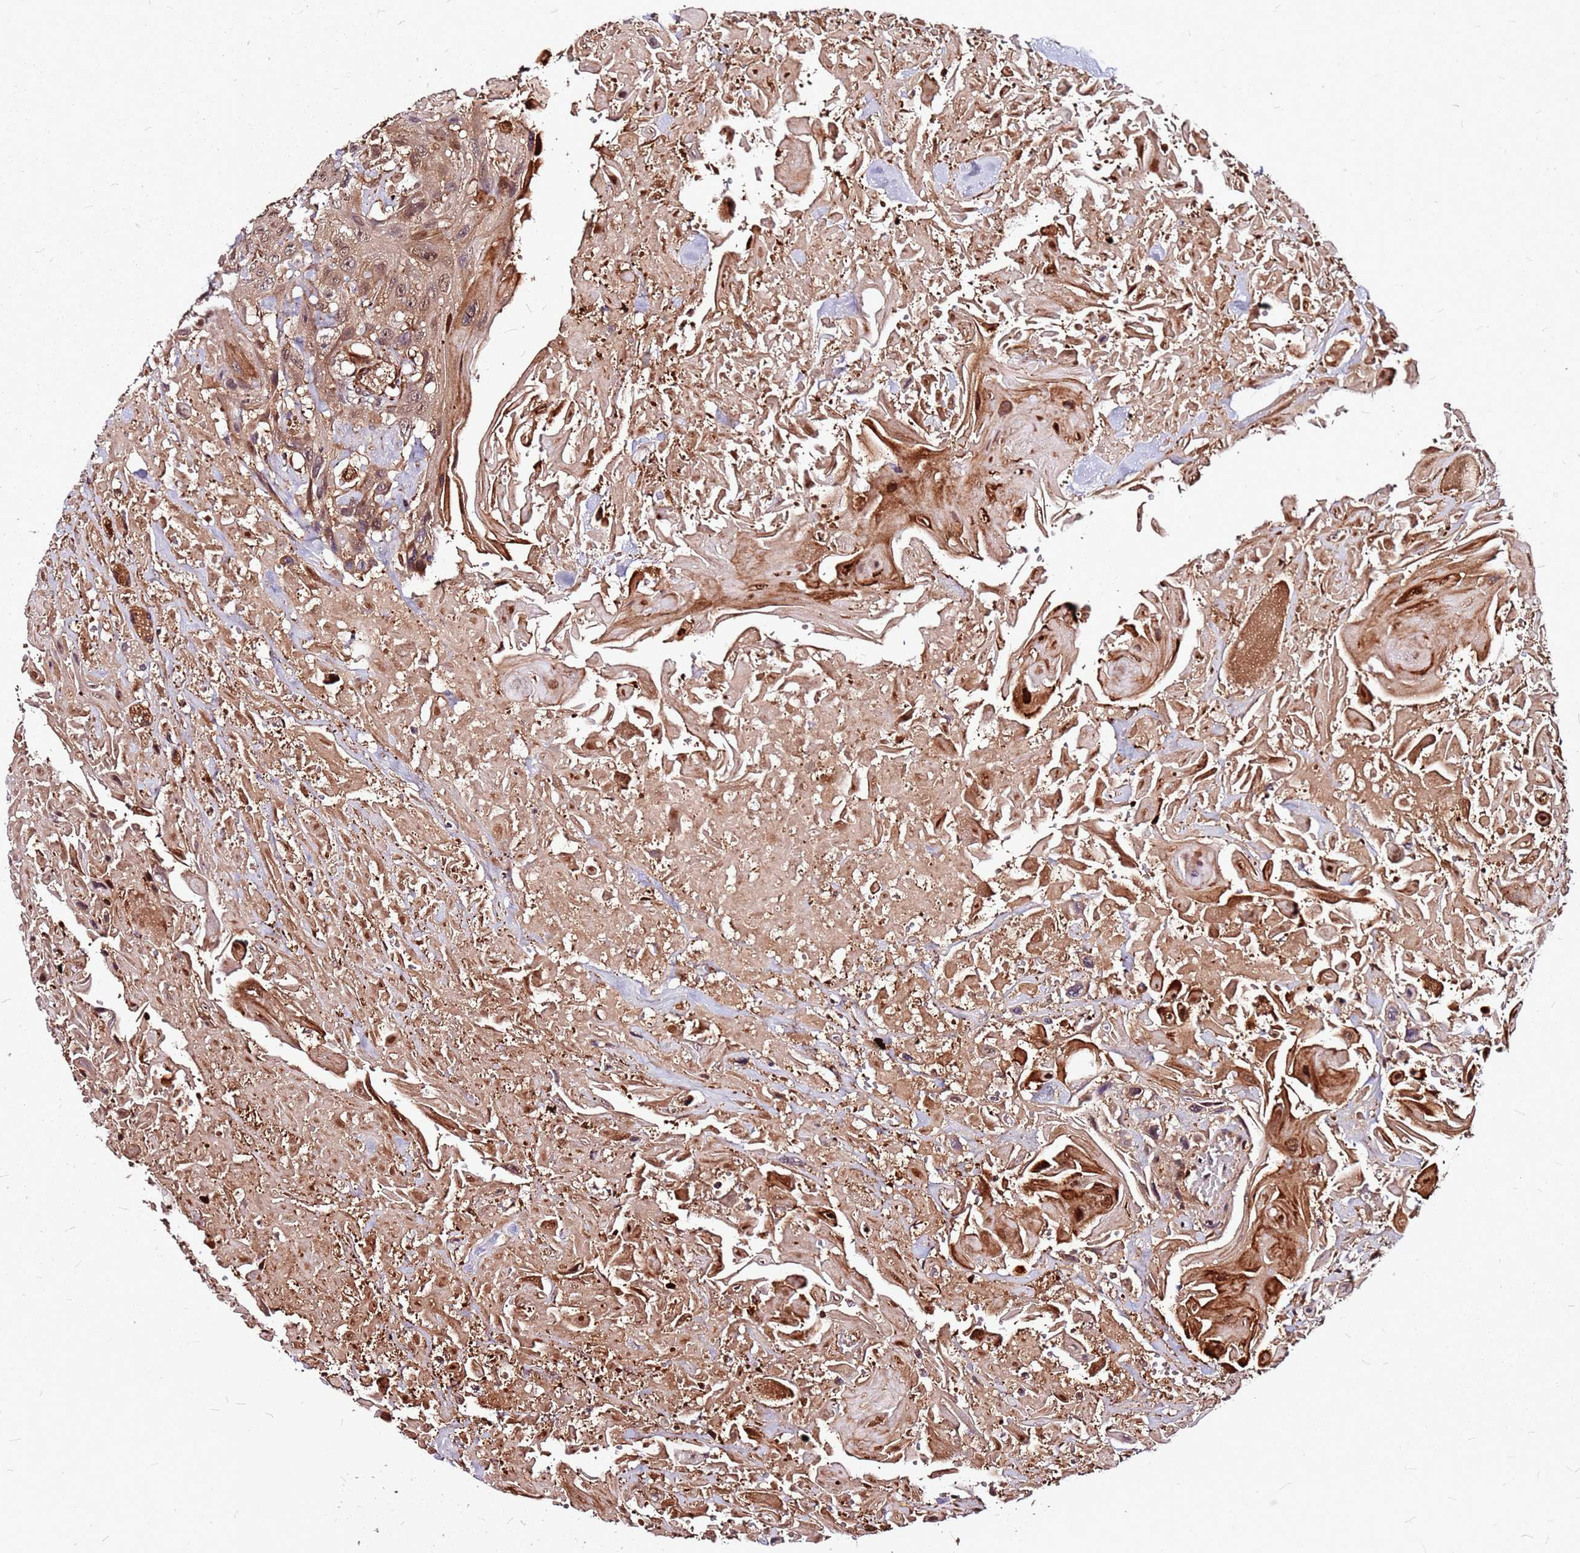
{"staining": {"intensity": "moderate", "quantity": ">75%", "location": "cytoplasmic/membranous,nuclear"}, "tissue": "head and neck cancer", "cell_type": "Tumor cells", "image_type": "cancer", "snomed": [{"axis": "morphology", "description": "Squamous cell carcinoma, NOS"}, {"axis": "topography", "description": "Head-Neck"}], "caption": "The image displays immunohistochemical staining of head and neck squamous cell carcinoma. There is moderate cytoplasmic/membranous and nuclear positivity is identified in about >75% of tumor cells.", "gene": "LYPLAL1", "patient": {"sex": "male", "age": 81}}